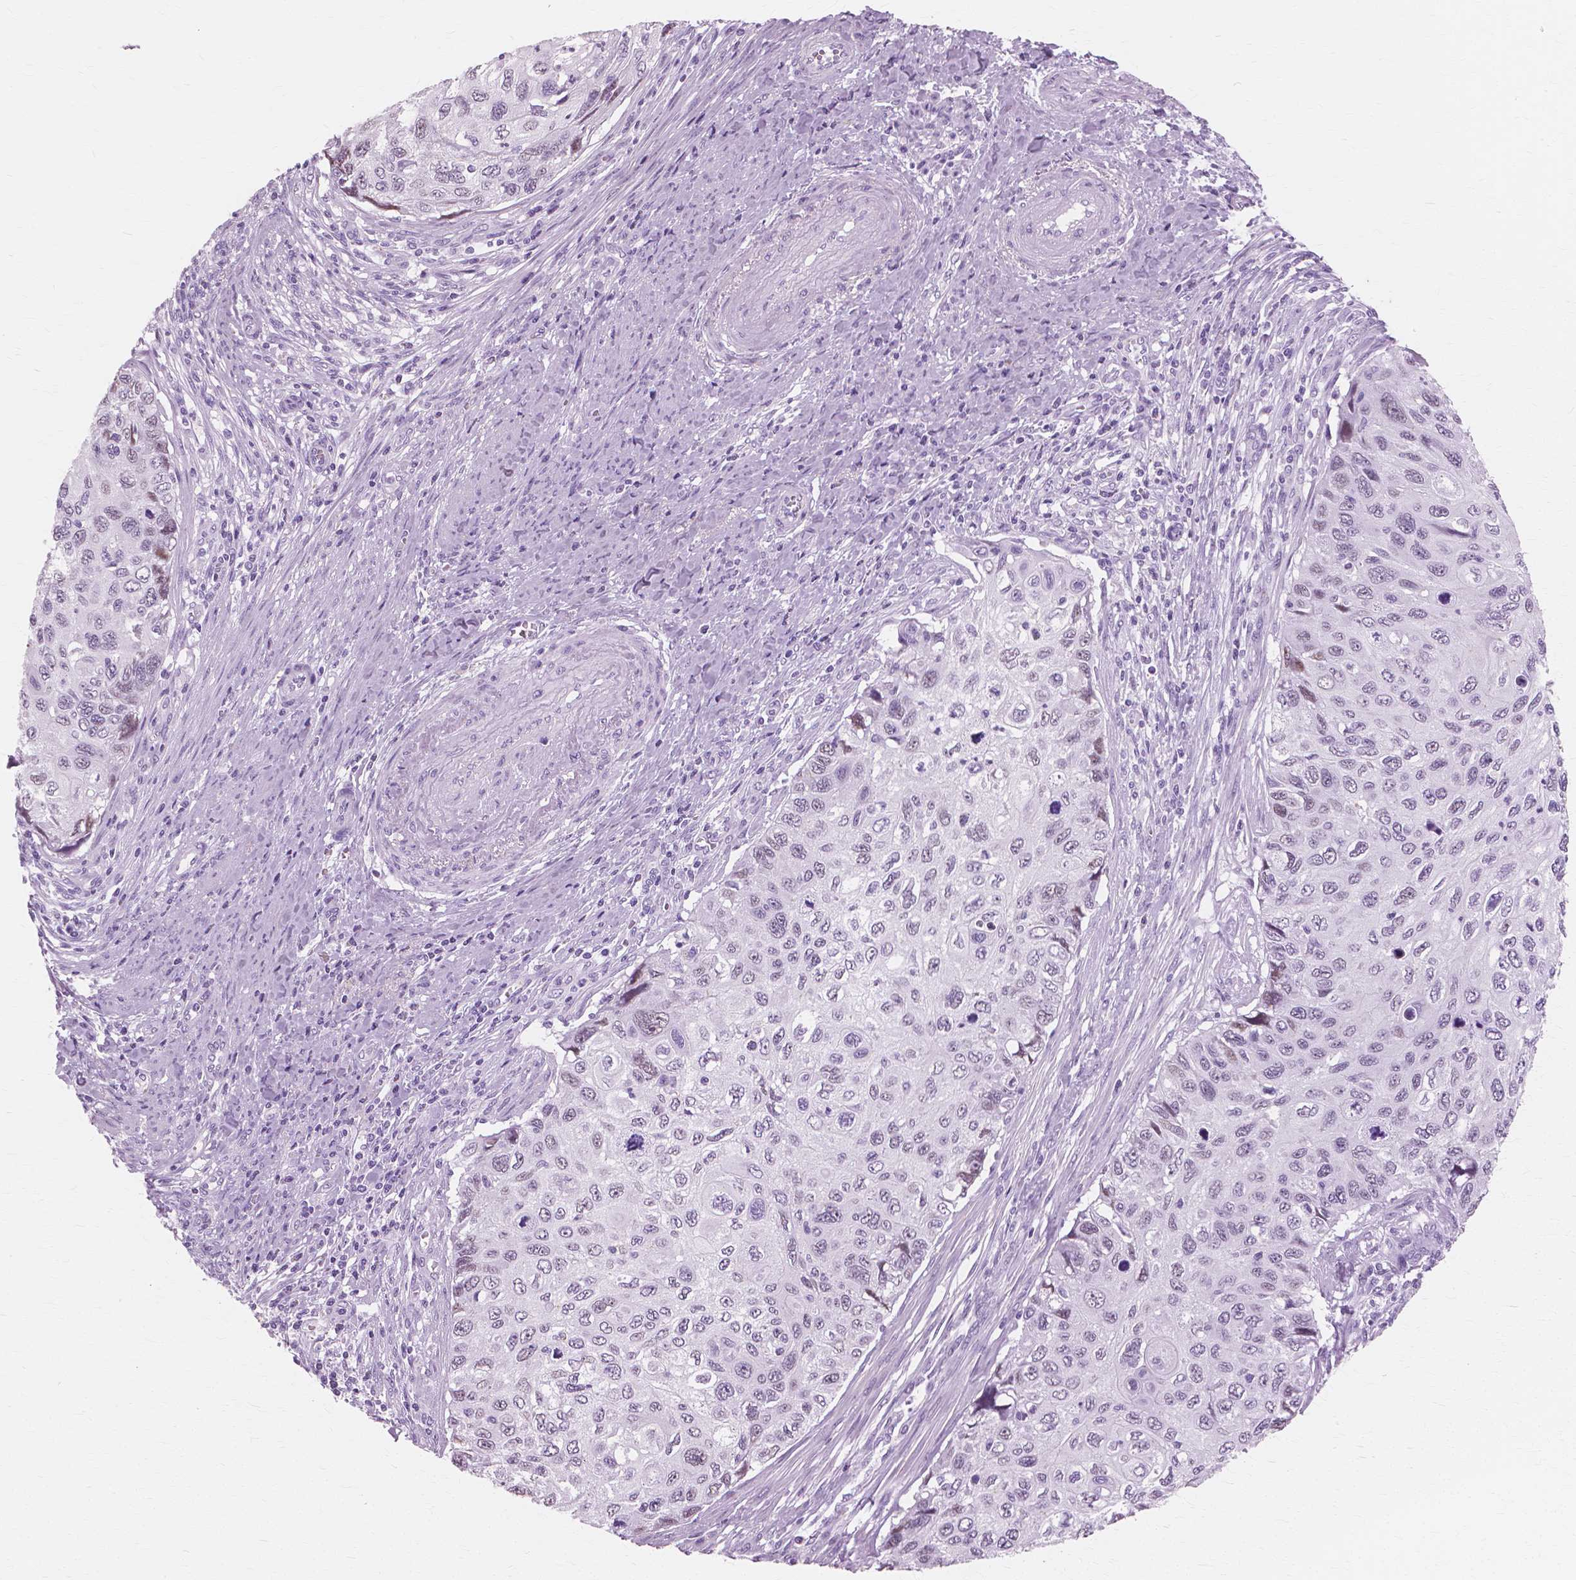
{"staining": {"intensity": "negative", "quantity": "none", "location": "none"}, "tissue": "cervical cancer", "cell_type": "Tumor cells", "image_type": "cancer", "snomed": [{"axis": "morphology", "description": "Squamous cell carcinoma, NOS"}, {"axis": "topography", "description": "Cervix"}], "caption": "High magnification brightfield microscopy of squamous cell carcinoma (cervical) stained with DAB (3,3'-diaminobenzidine) (brown) and counterstained with hematoxylin (blue): tumor cells show no significant positivity.", "gene": "SFTPD", "patient": {"sex": "female", "age": 70}}